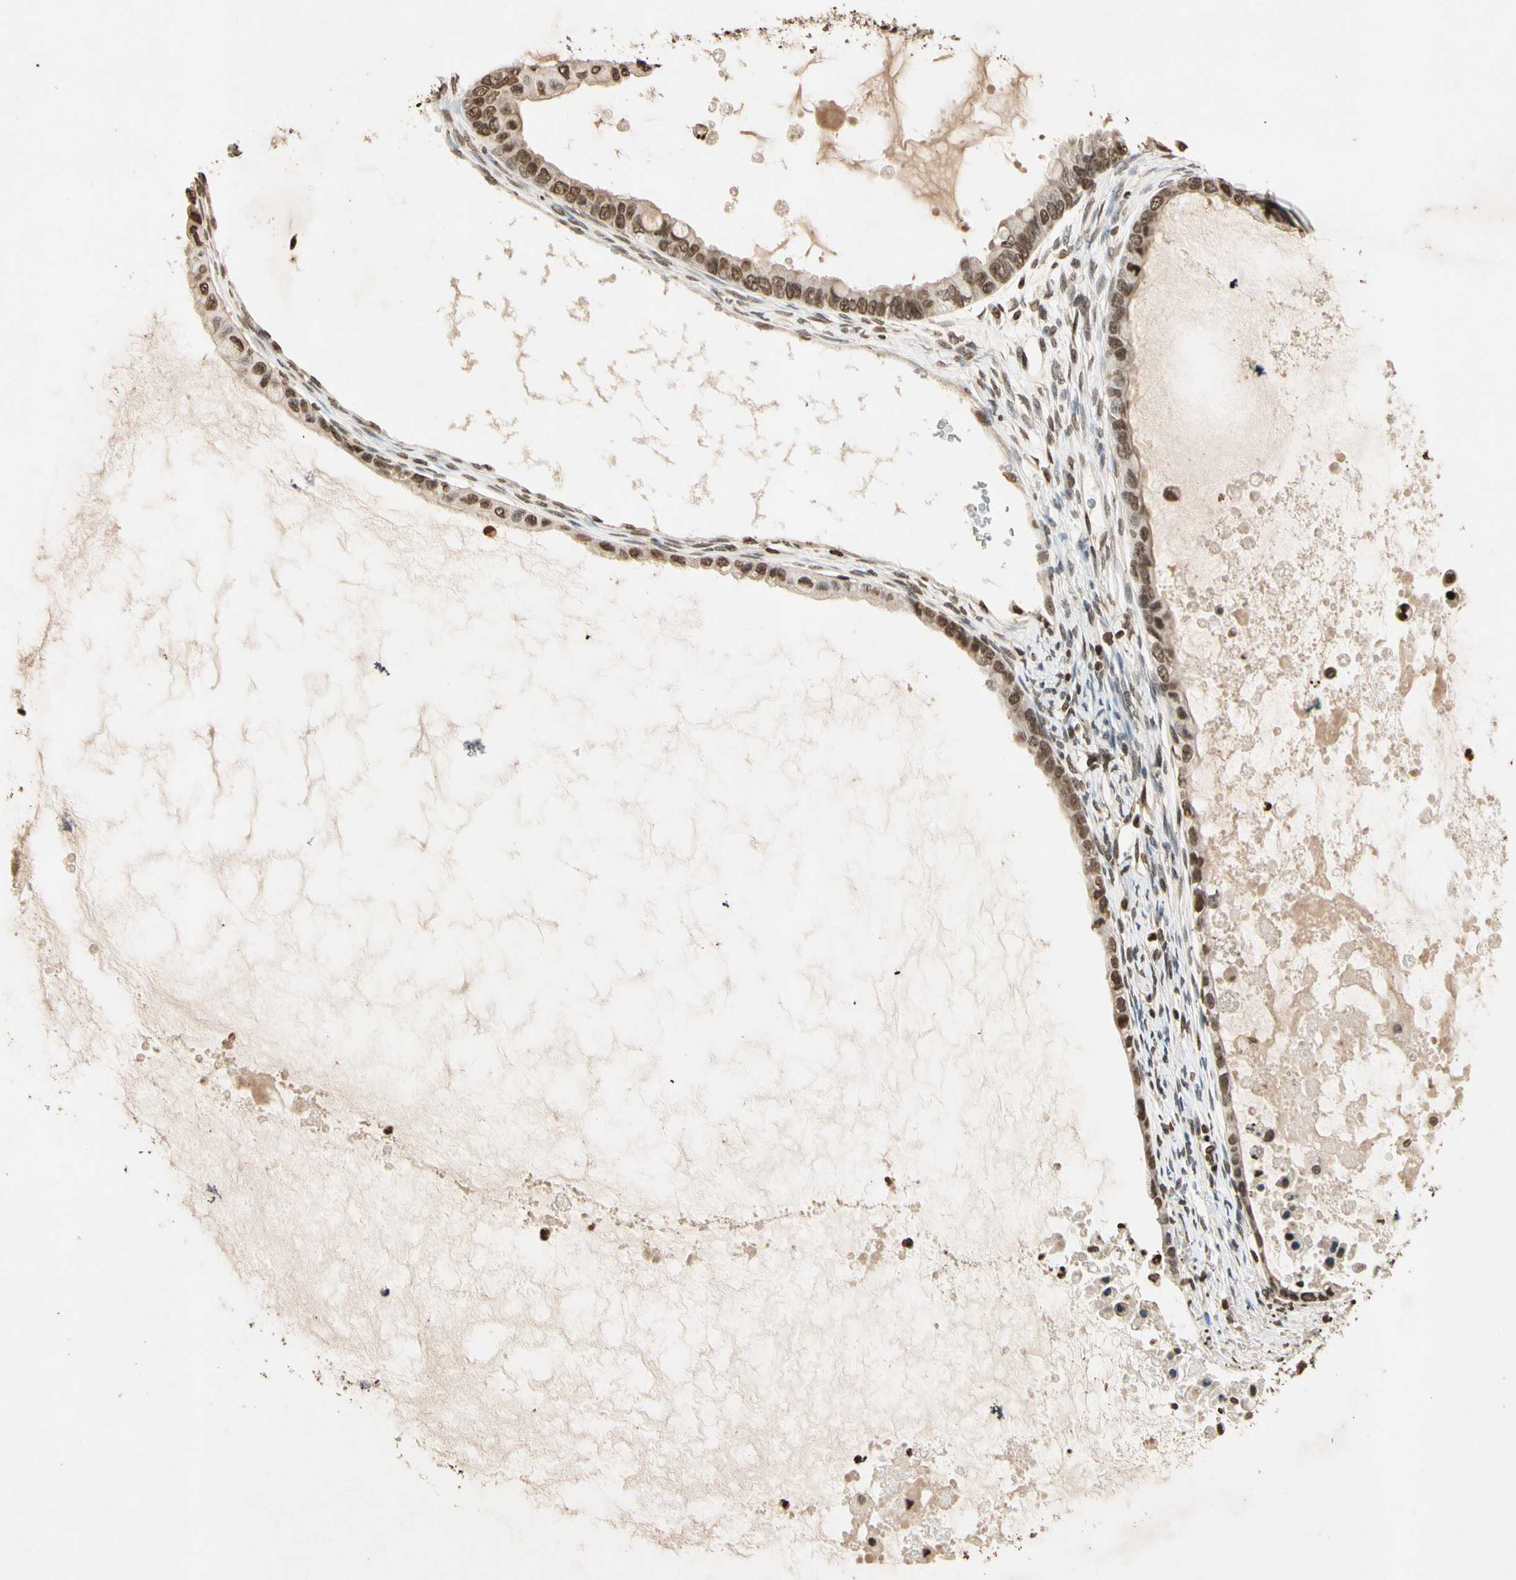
{"staining": {"intensity": "moderate", "quantity": "25%-75%", "location": "cytoplasmic/membranous,nuclear"}, "tissue": "ovarian cancer", "cell_type": "Tumor cells", "image_type": "cancer", "snomed": [{"axis": "morphology", "description": "Cystadenocarcinoma, mucinous, NOS"}, {"axis": "topography", "description": "Ovary"}], "caption": "There is medium levels of moderate cytoplasmic/membranous and nuclear expression in tumor cells of ovarian cancer, as demonstrated by immunohistochemical staining (brown color).", "gene": "TOP1", "patient": {"sex": "female", "age": 80}}